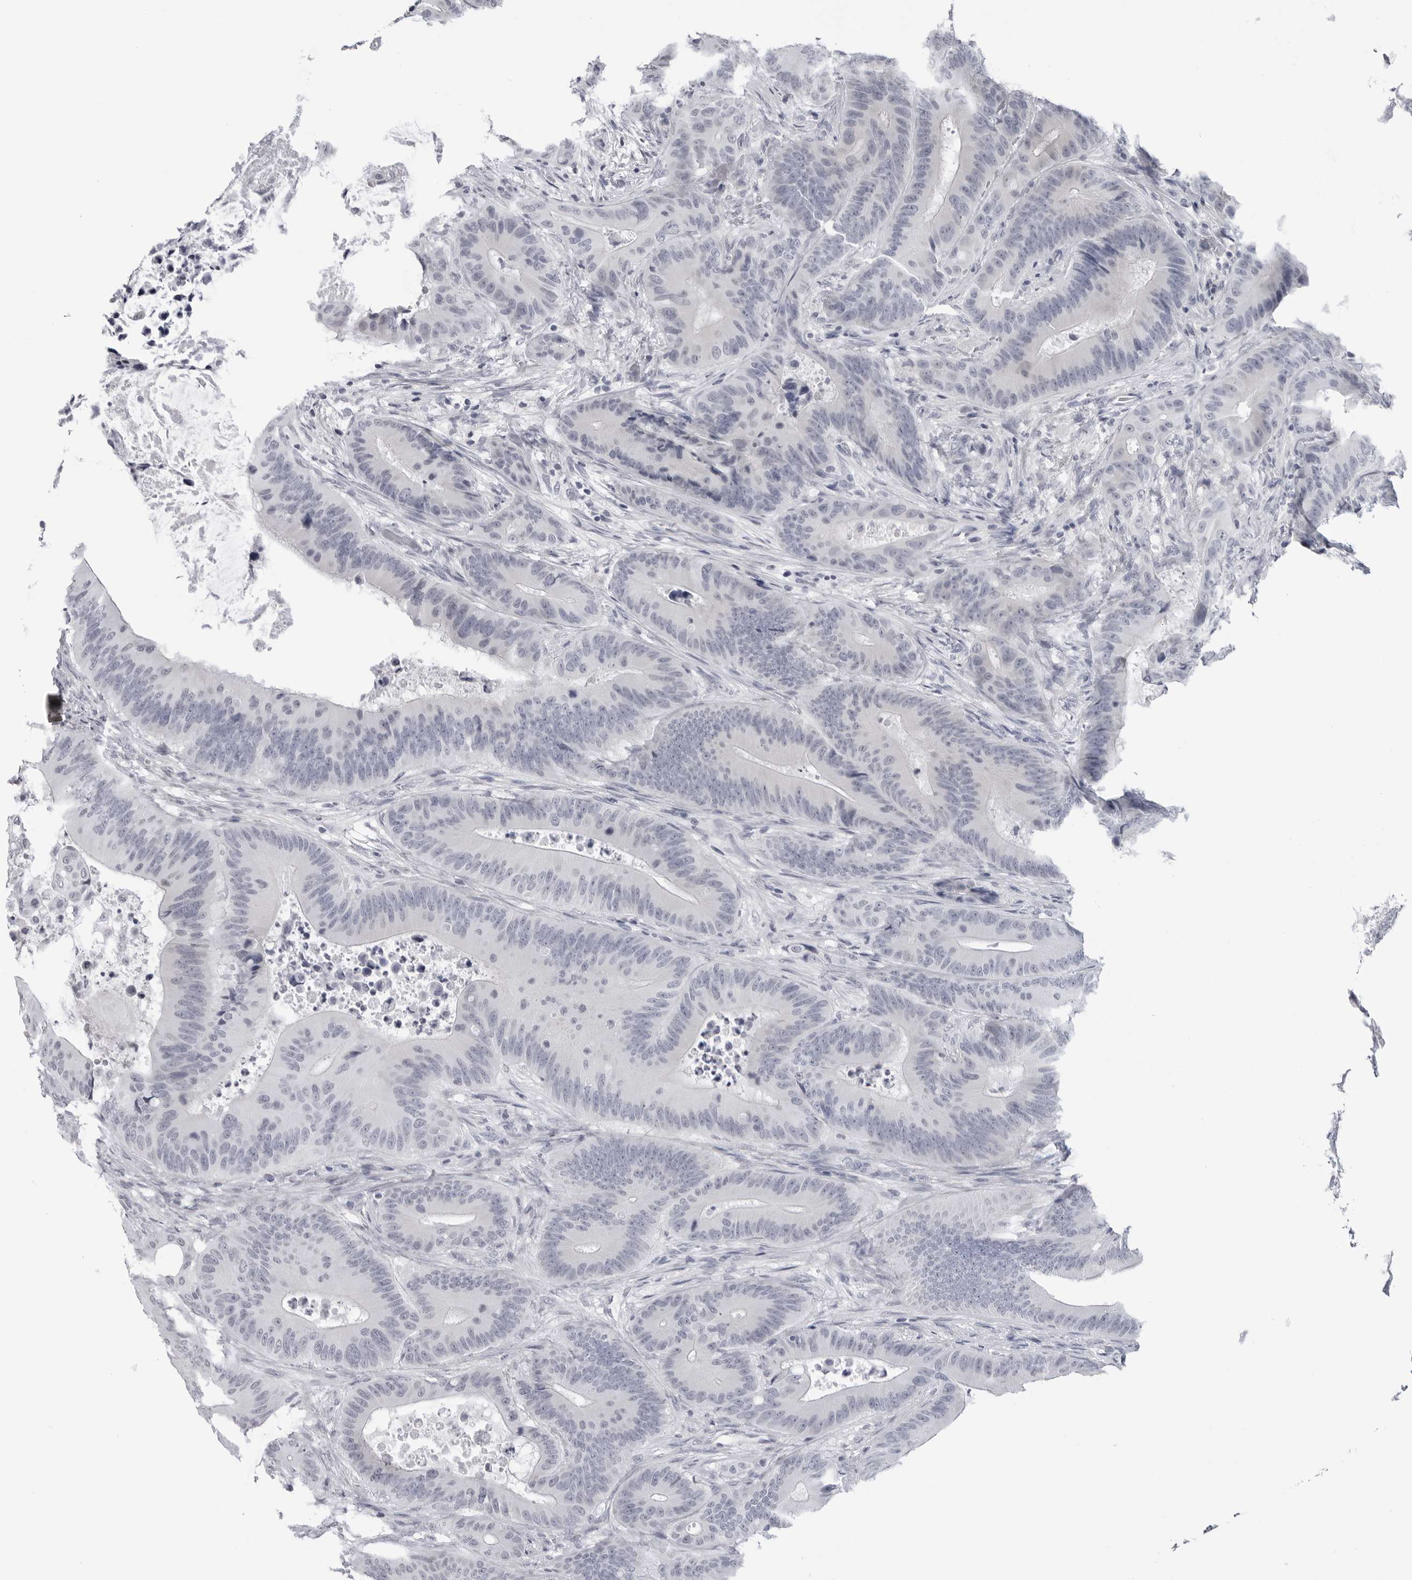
{"staining": {"intensity": "negative", "quantity": "none", "location": "none"}, "tissue": "colorectal cancer", "cell_type": "Tumor cells", "image_type": "cancer", "snomed": [{"axis": "morphology", "description": "Adenocarcinoma, NOS"}, {"axis": "topography", "description": "Colon"}], "caption": "DAB immunohistochemical staining of colorectal cancer exhibits no significant positivity in tumor cells.", "gene": "PGA3", "patient": {"sex": "male", "age": 83}}